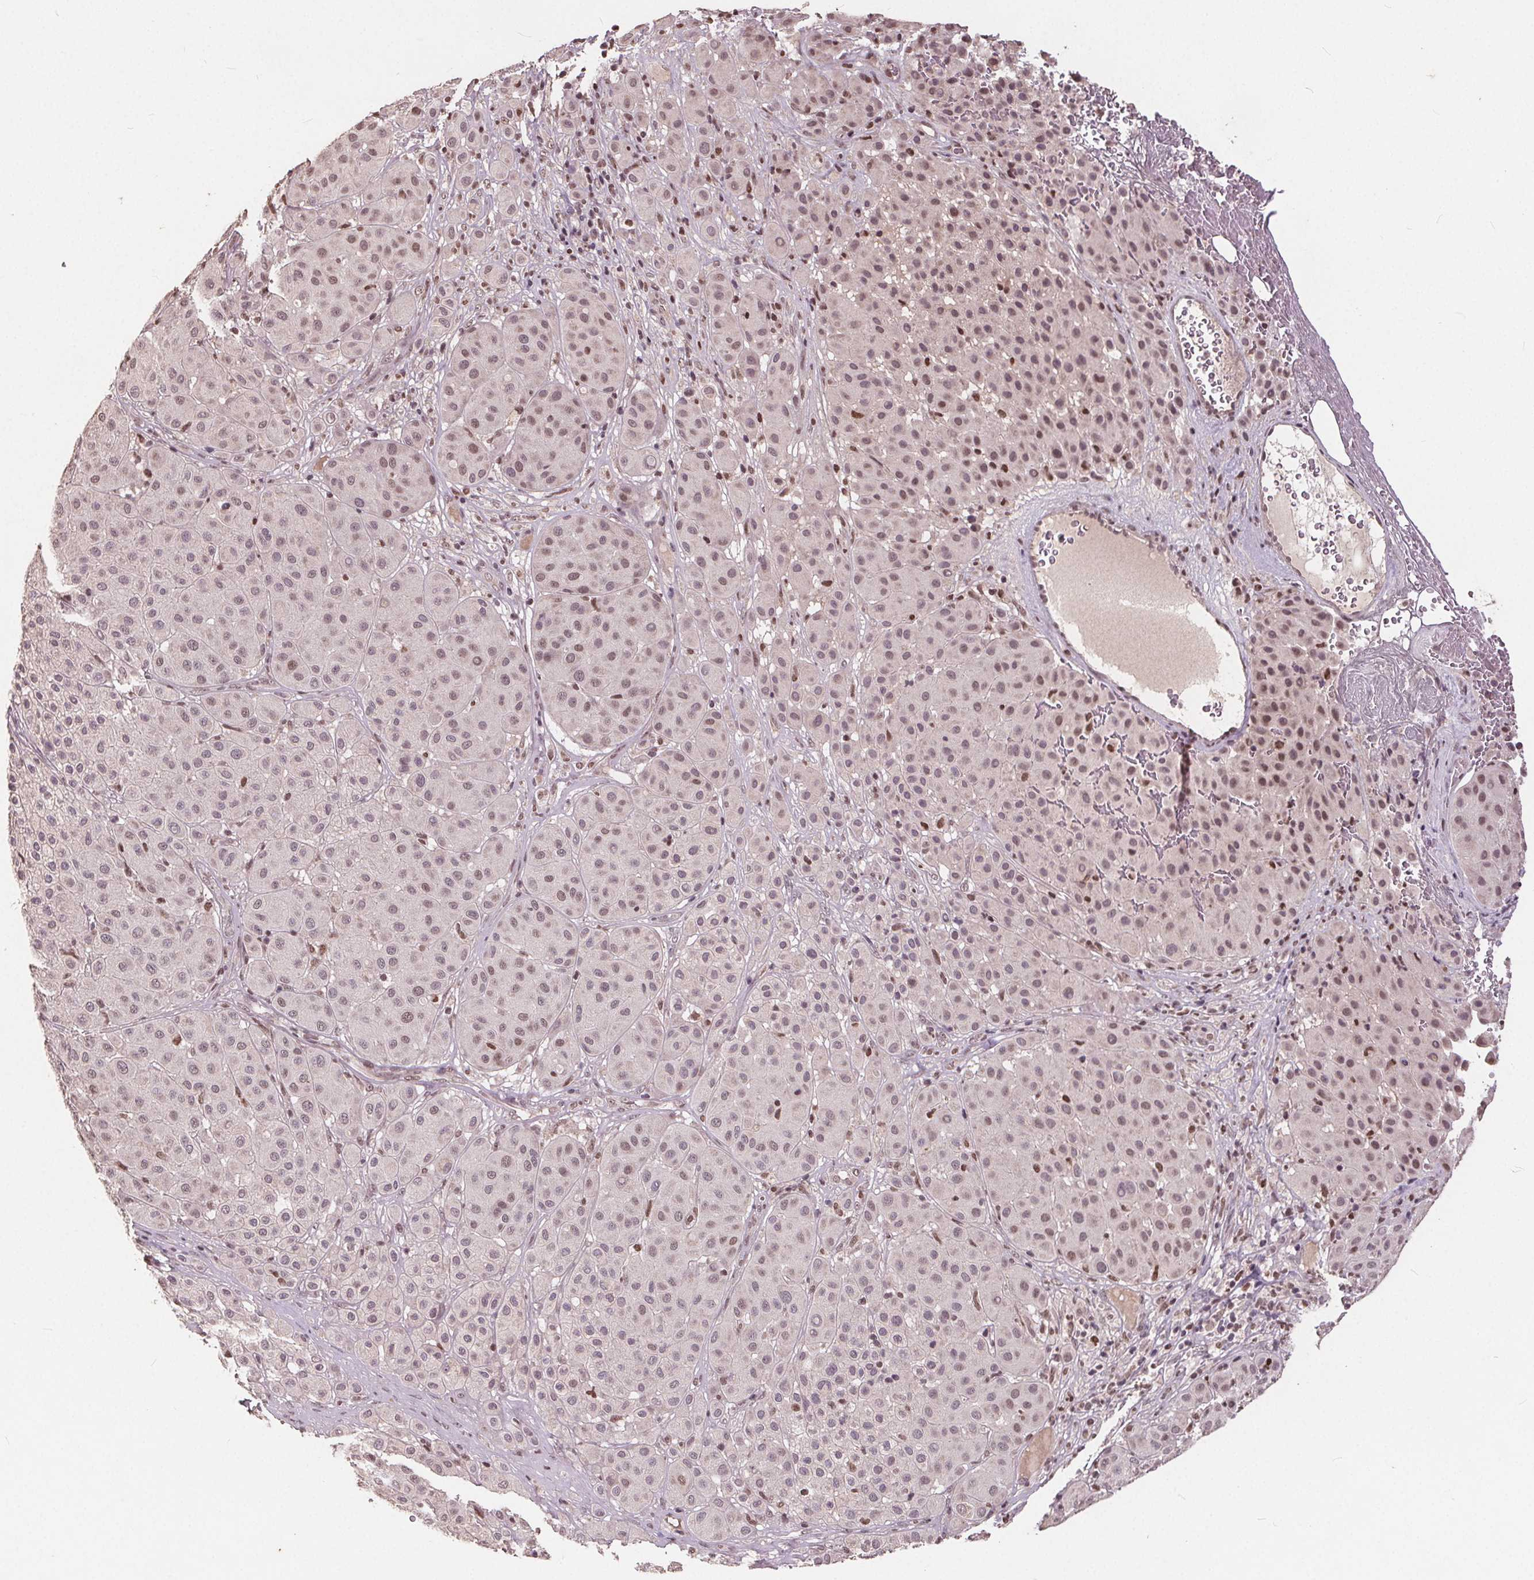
{"staining": {"intensity": "weak", "quantity": ">75%", "location": "nuclear"}, "tissue": "melanoma", "cell_type": "Tumor cells", "image_type": "cancer", "snomed": [{"axis": "morphology", "description": "Malignant melanoma, Metastatic site"}, {"axis": "topography", "description": "Smooth muscle"}], "caption": "Tumor cells demonstrate weak nuclear expression in about >75% of cells in melanoma.", "gene": "DNMT3B", "patient": {"sex": "male", "age": 41}}